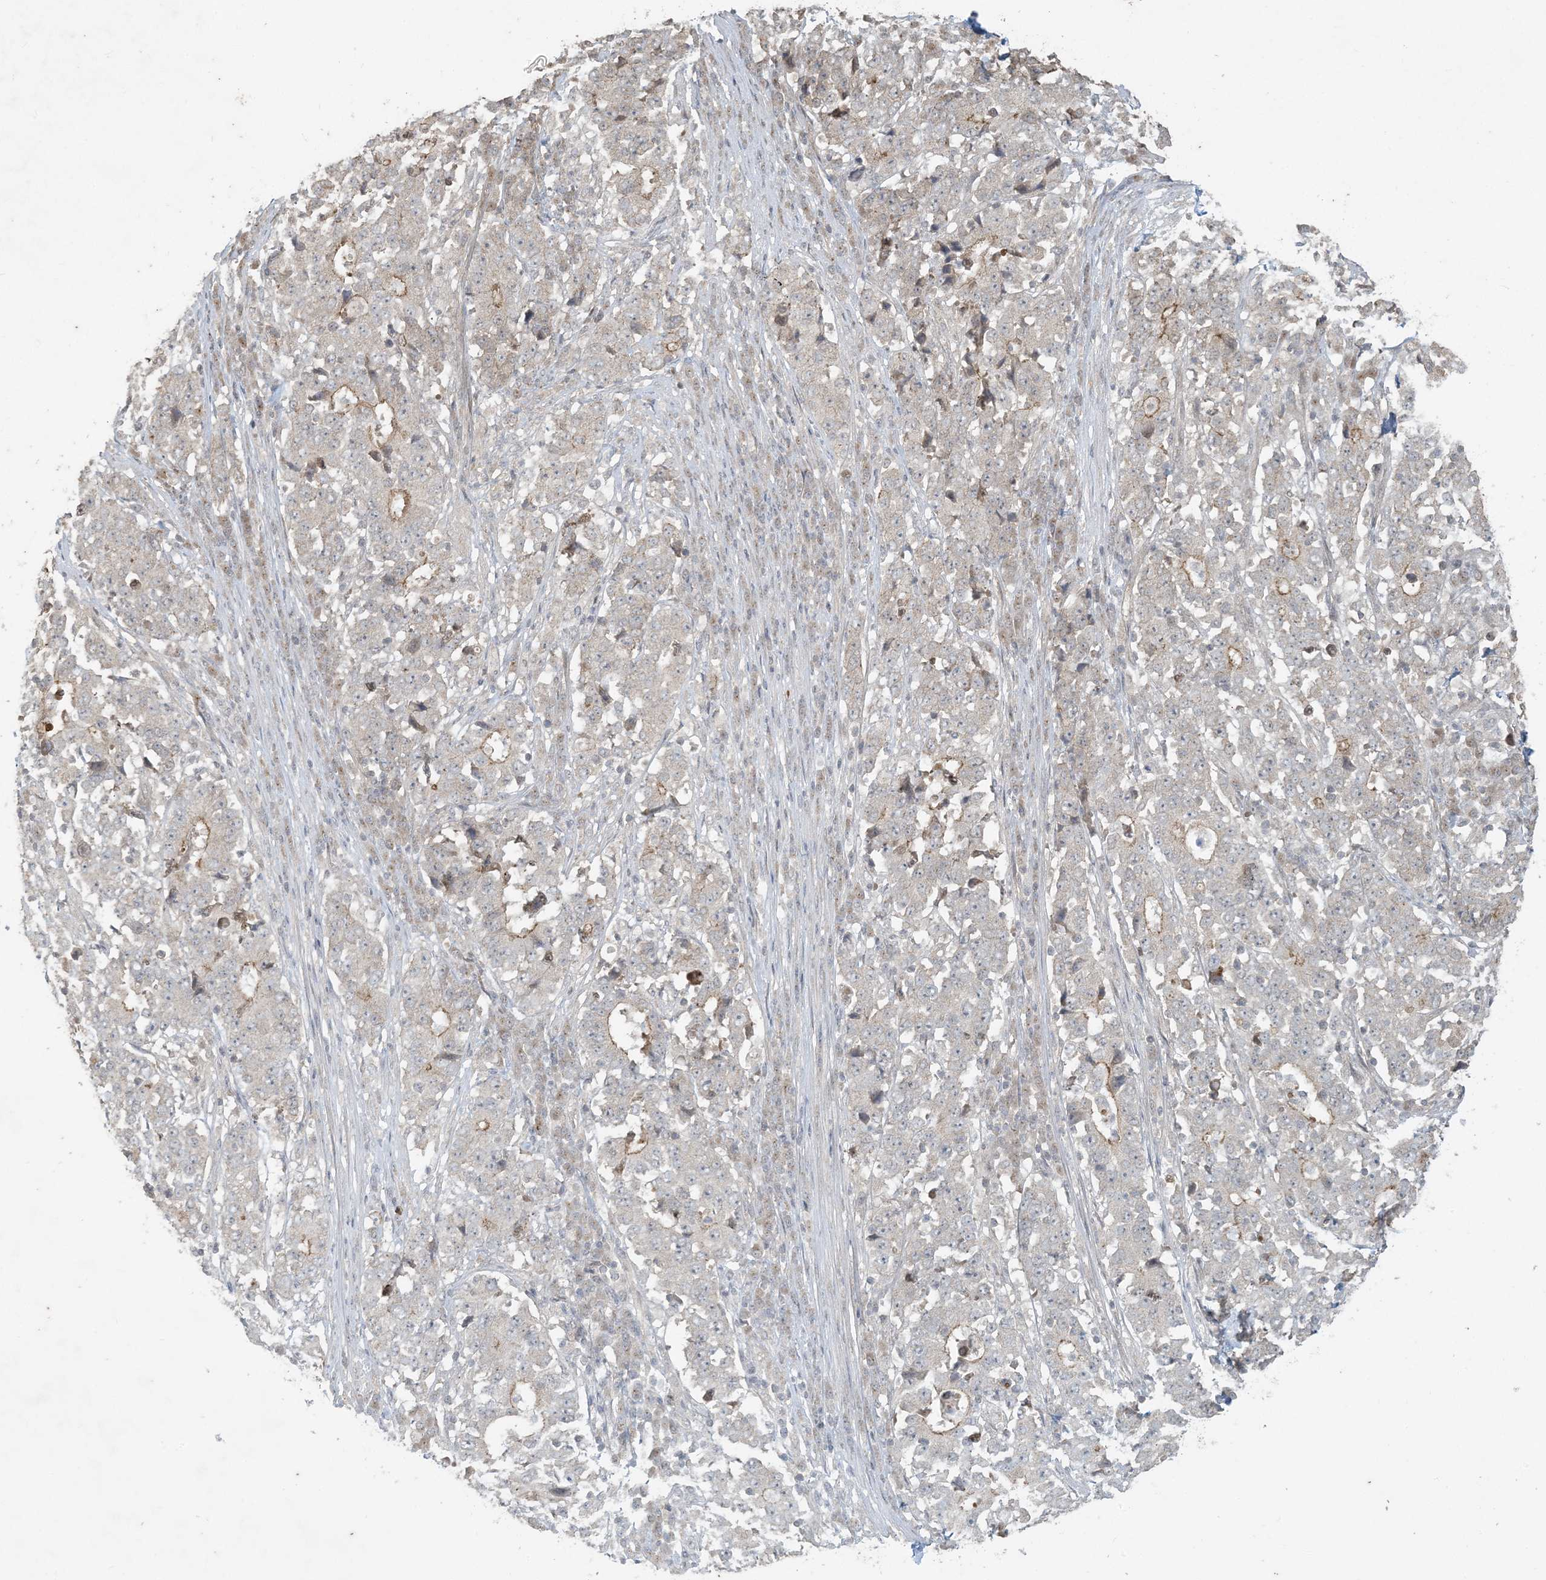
{"staining": {"intensity": "moderate", "quantity": "<25%", "location": "cytoplasmic/membranous"}, "tissue": "stomach cancer", "cell_type": "Tumor cells", "image_type": "cancer", "snomed": [{"axis": "morphology", "description": "Adenocarcinoma, NOS"}, {"axis": "topography", "description": "Stomach"}], "caption": "IHC image of human stomach adenocarcinoma stained for a protein (brown), which demonstrates low levels of moderate cytoplasmic/membranous staining in about <25% of tumor cells.", "gene": "BCORL1", "patient": {"sex": "male", "age": 59}}